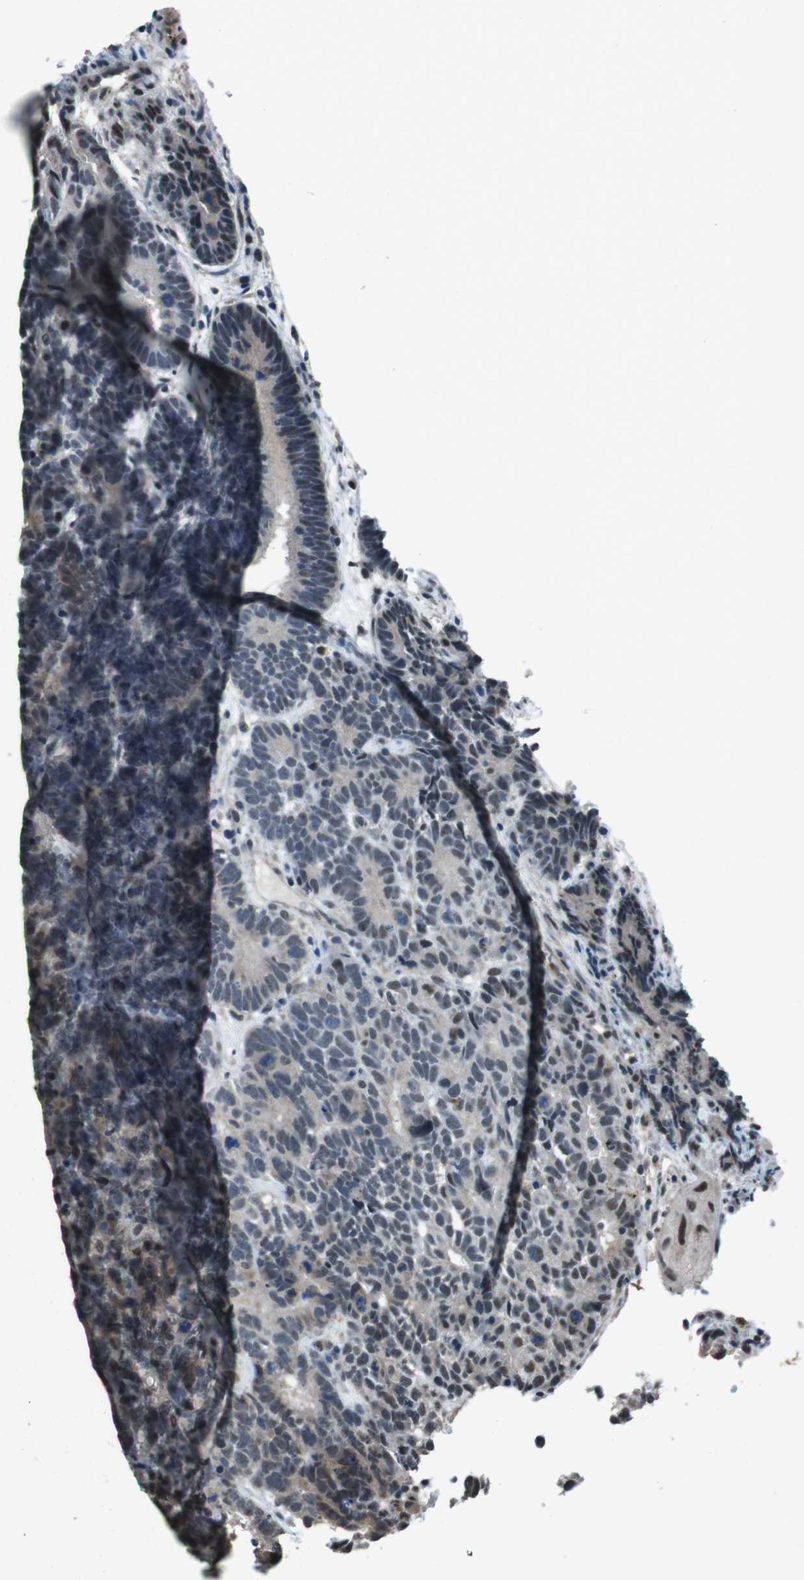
{"staining": {"intensity": "moderate", "quantity": "<25%", "location": "nuclear"}, "tissue": "testis cancer", "cell_type": "Tumor cells", "image_type": "cancer", "snomed": [{"axis": "morphology", "description": "Carcinoma, Embryonal, NOS"}, {"axis": "topography", "description": "Testis"}], "caption": "This photomicrograph demonstrates testis cancer stained with IHC to label a protein in brown. The nuclear of tumor cells show moderate positivity for the protein. Nuclei are counter-stained blue.", "gene": "NR4A2", "patient": {"sex": "male", "age": 26}}